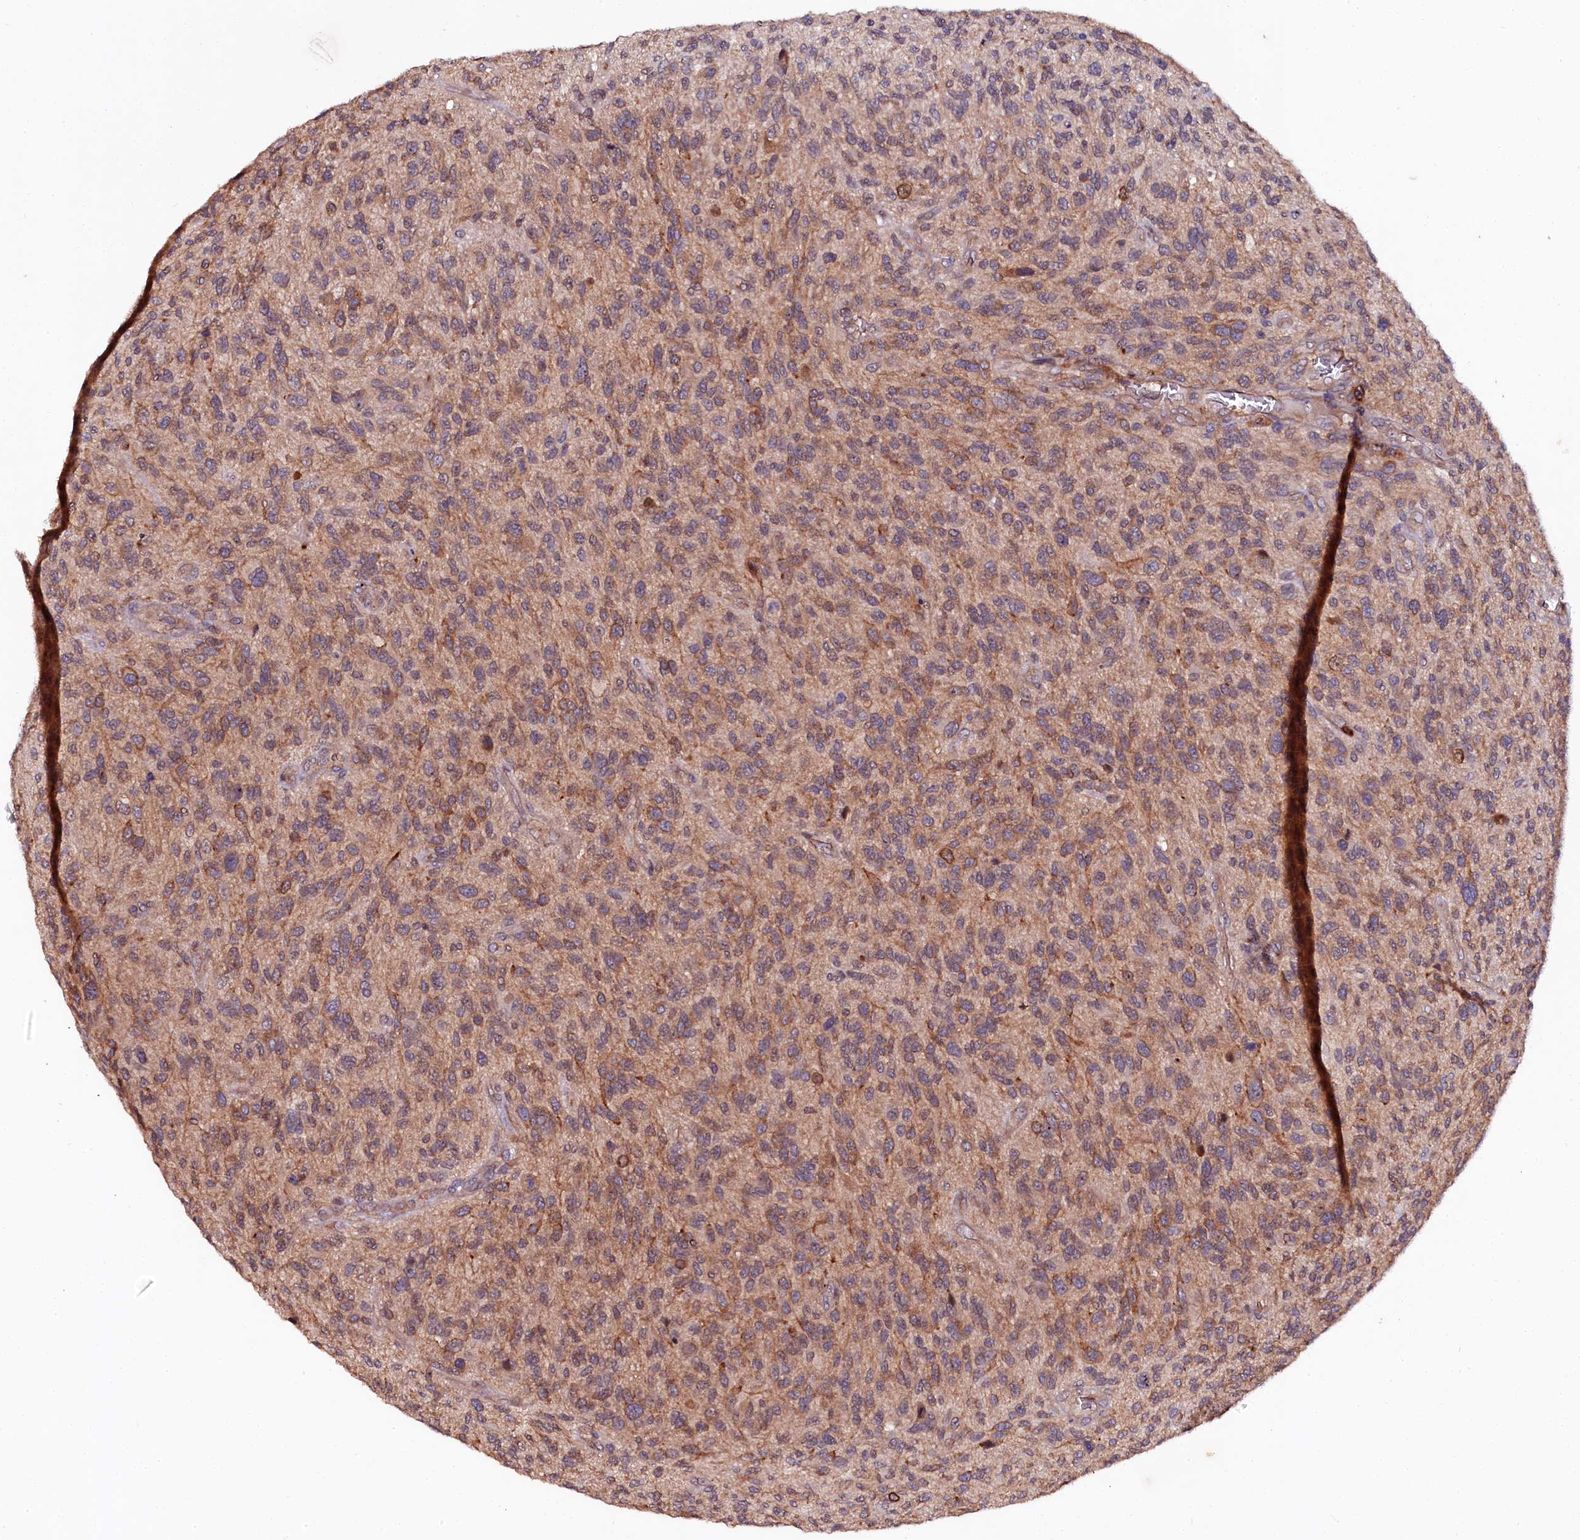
{"staining": {"intensity": "moderate", "quantity": "25%-75%", "location": "cytoplasmic/membranous"}, "tissue": "glioma", "cell_type": "Tumor cells", "image_type": "cancer", "snomed": [{"axis": "morphology", "description": "Glioma, malignant, High grade"}, {"axis": "topography", "description": "Brain"}], "caption": "DAB immunohistochemical staining of human malignant glioma (high-grade) exhibits moderate cytoplasmic/membranous protein positivity in approximately 25%-75% of tumor cells.", "gene": "N4BP1", "patient": {"sex": "male", "age": 47}}